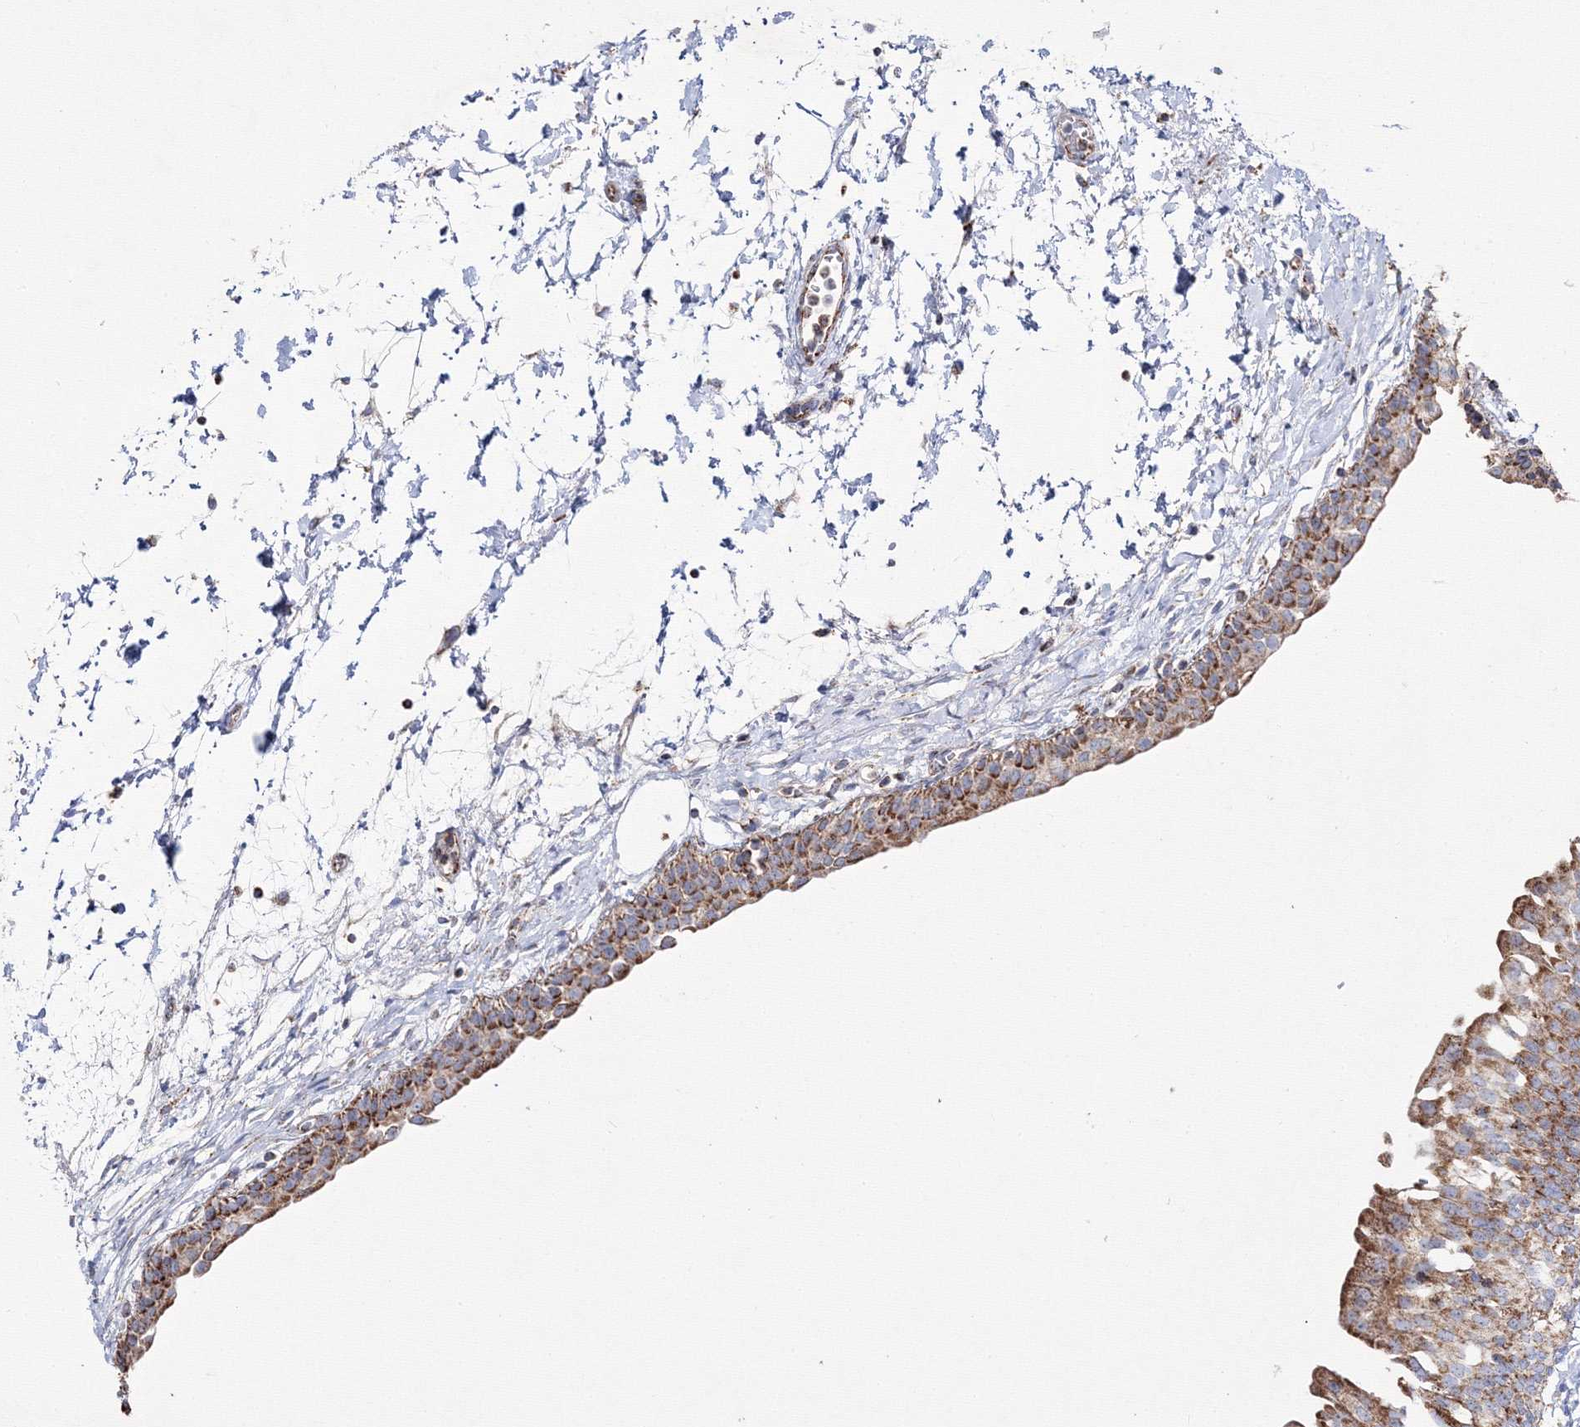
{"staining": {"intensity": "moderate", "quantity": ">75%", "location": "cytoplasmic/membranous"}, "tissue": "urinary bladder", "cell_type": "Urothelial cells", "image_type": "normal", "snomed": [{"axis": "morphology", "description": "Normal tissue, NOS"}, {"axis": "topography", "description": "Urinary bladder"}], "caption": "Moderate cytoplasmic/membranous positivity for a protein is appreciated in approximately >75% of urothelial cells of benign urinary bladder using immunohistochemistry (IHC).", "gene": "IGSF9", "patient": {"sex": "male", "age": 55}}